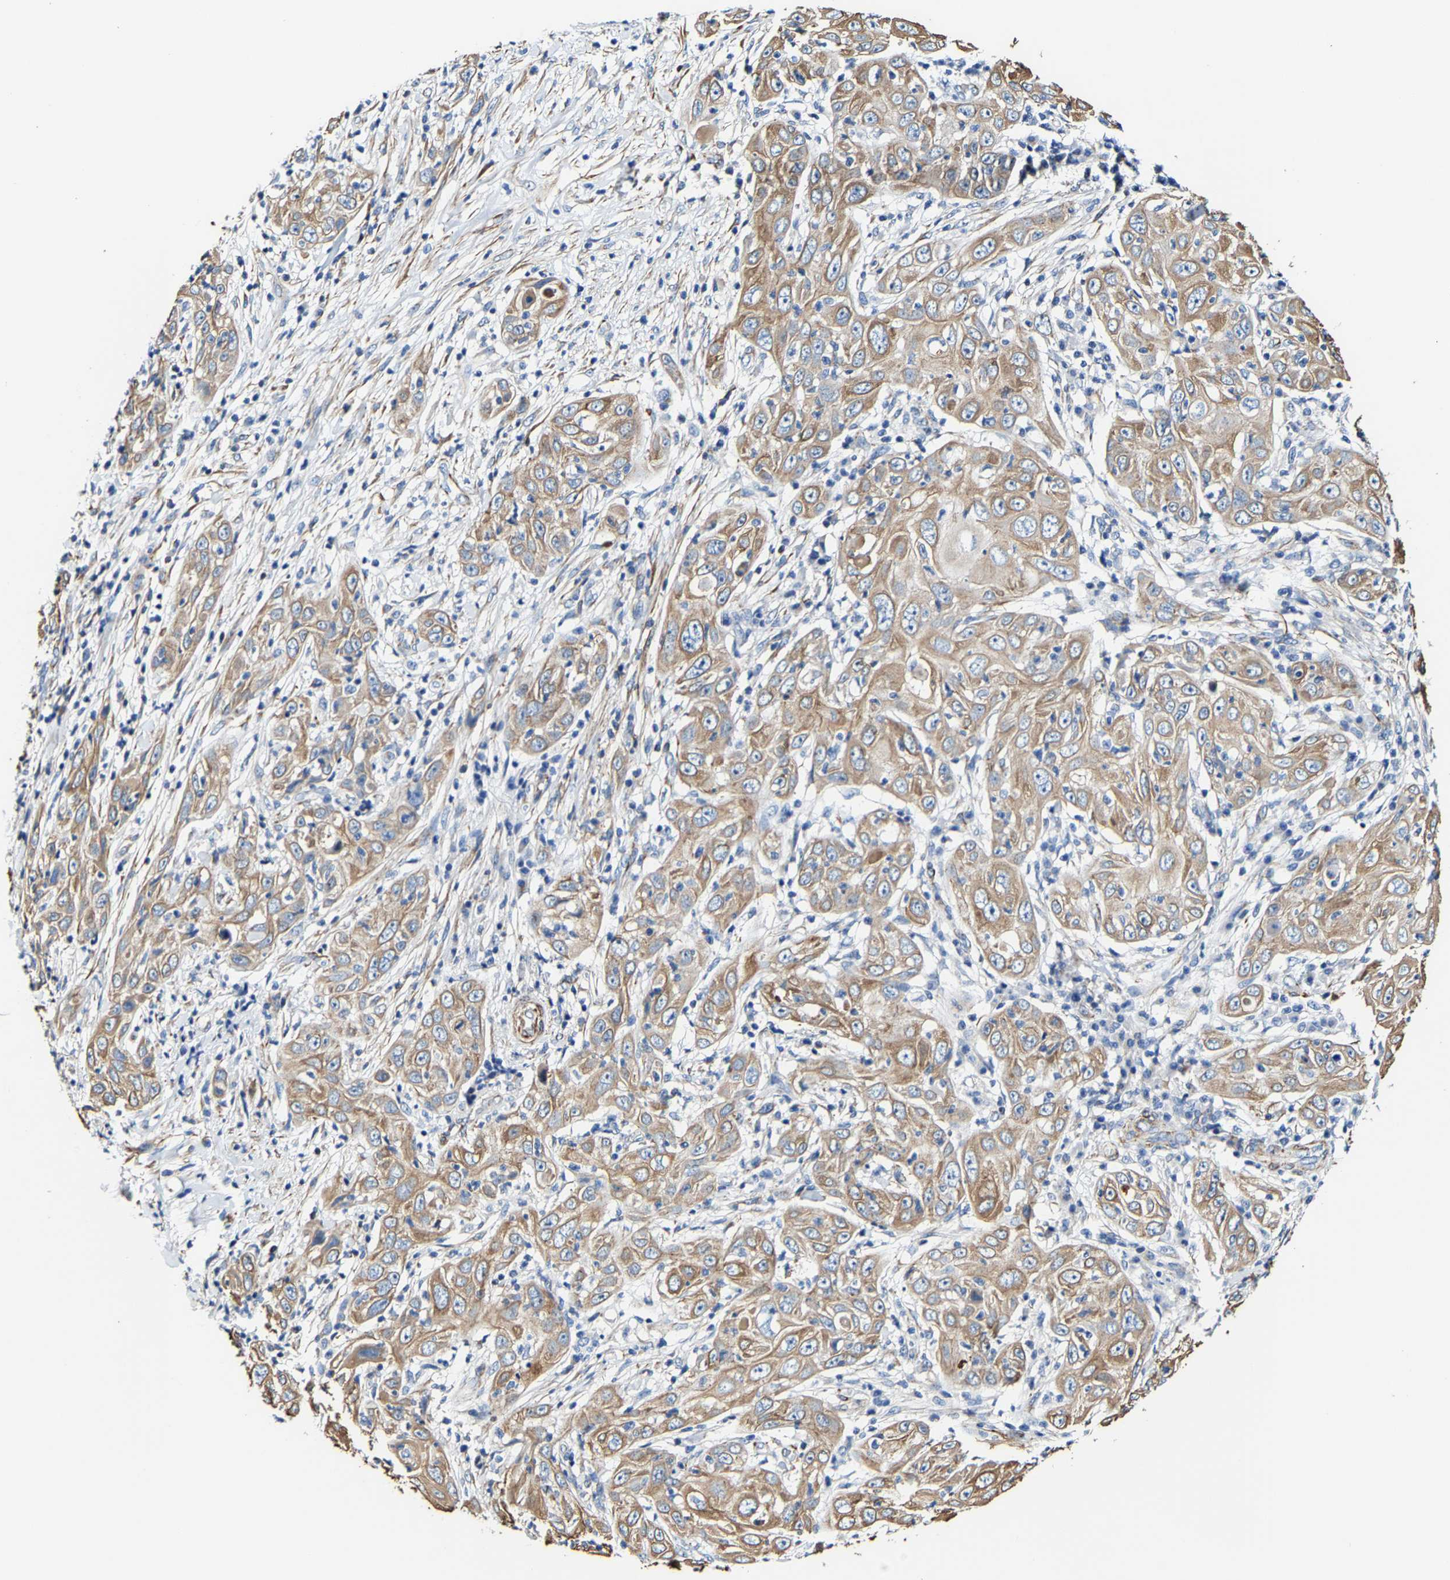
{"staining": {"intensity": "moderate", "quantity": ">75%", "location": "cytoplasmic/membranous"}, "tissue": "skin cancer", "cell_type": "Tumor cells", "image_type": "cancer", "snomed": [{"axis": "morphology", "description": "Squamous cell carcinoma, NOS"}, {"axis": "topography", "description": "Skin"}], "caption": "A histopathology image of human skin cancer (squamous cell carcinoma) stained for a protein reveals moderate cytoplasmic/membranous brown staining in tumor cells.", "gene": "MMEL1", "patient": {"sex": "female", "age": 88}}